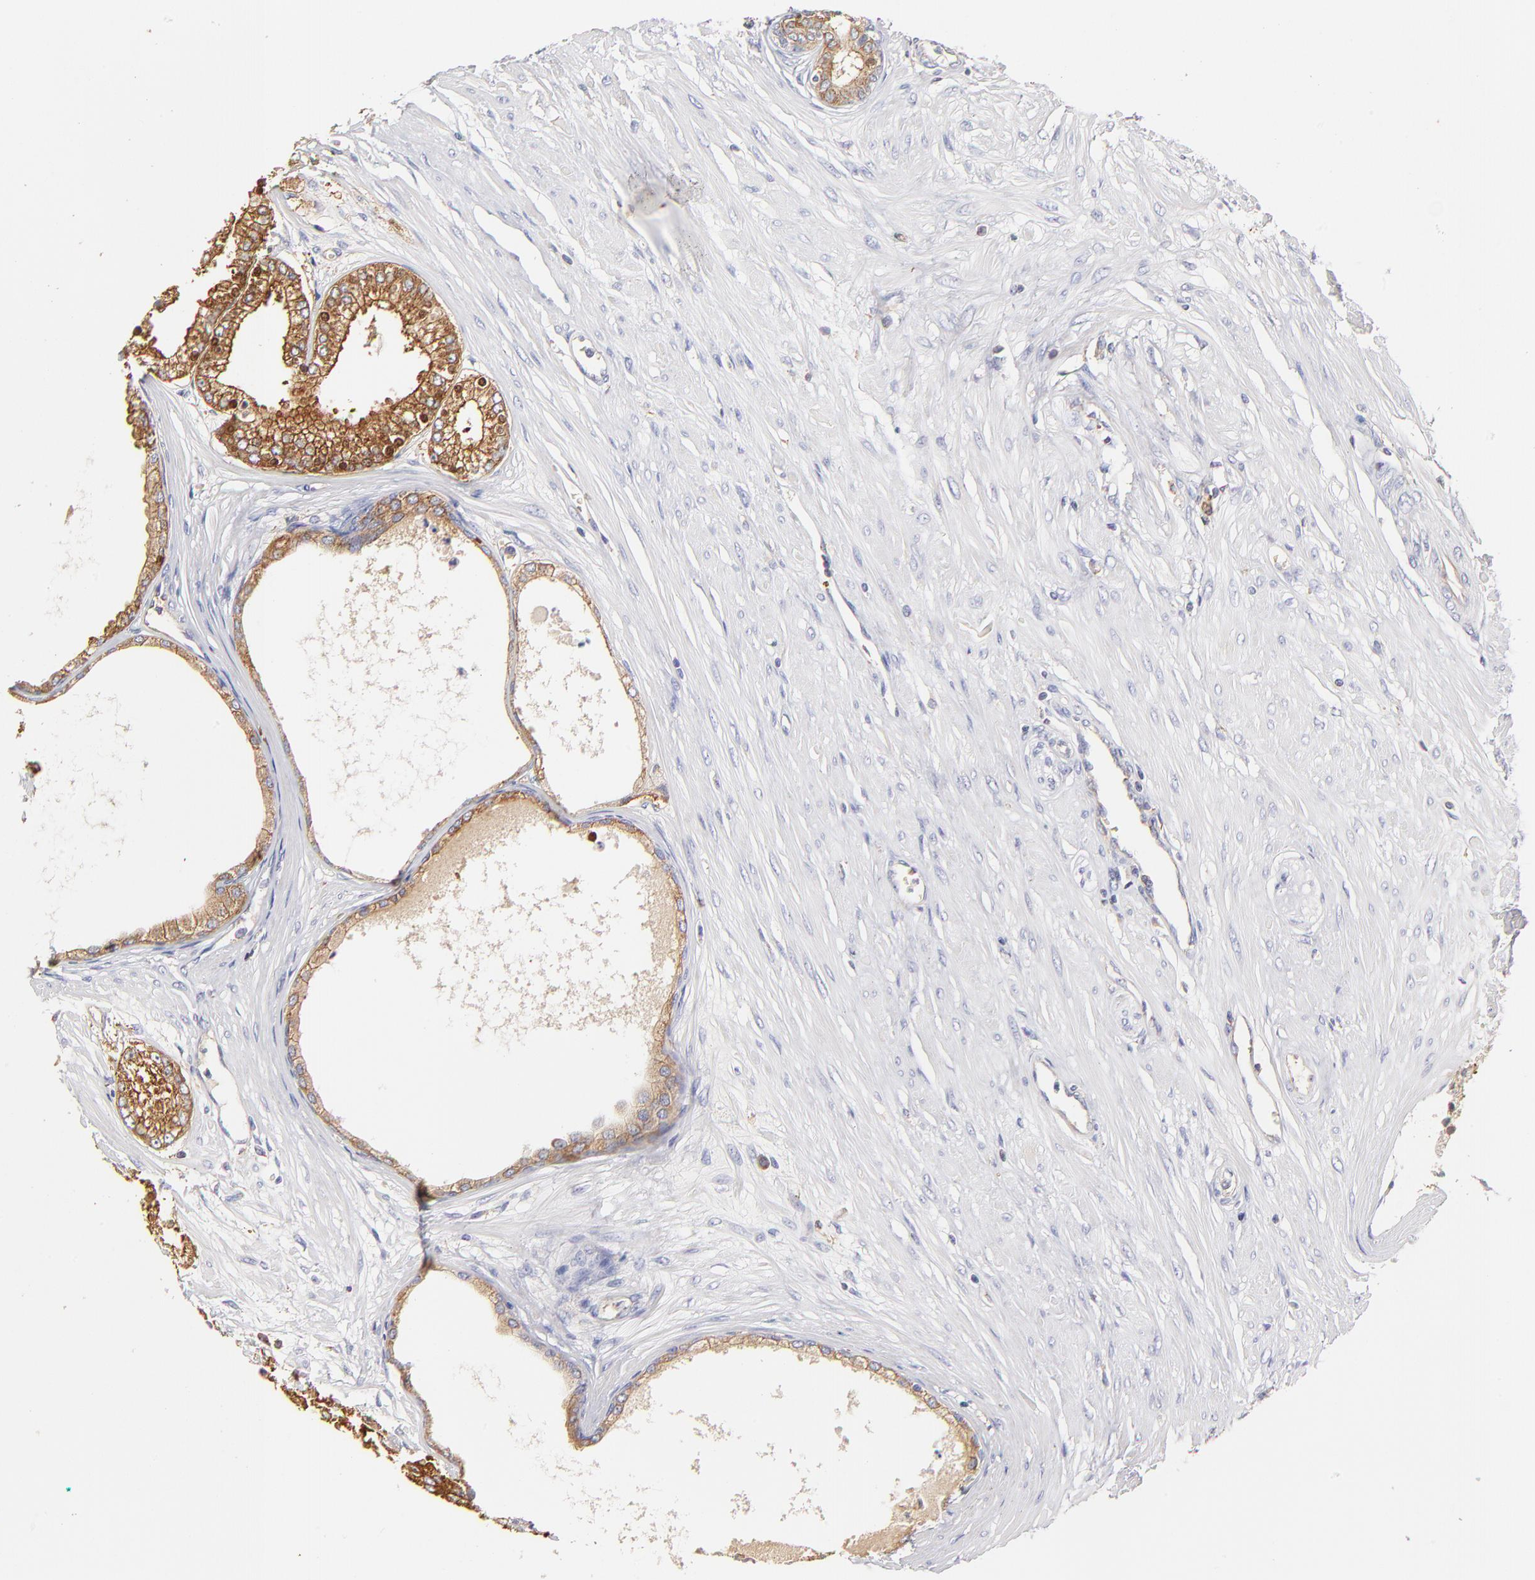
{"staining": {"intensity": "moderate", "quantity": ">75%", "location": "cytoplasmic/membranous"}, "tissue": "prostate cancer", "cell_type": "Tumor cells", "image_type": "cancer", "snomed": [{"axis": "morphology", "description": "Adenocarcinoma, Medium grade"}, {"axis": "topography", "description": "Prostate"}], "caption": "Prostate adenocarcinoma (medium-grade) stained with IHC demonstrates moderate cytoplasmic/membranous expression in approximately >75% of tumor cells.", "gene": "CD2AP", "patient": {"sex": "male", "age": 72}}